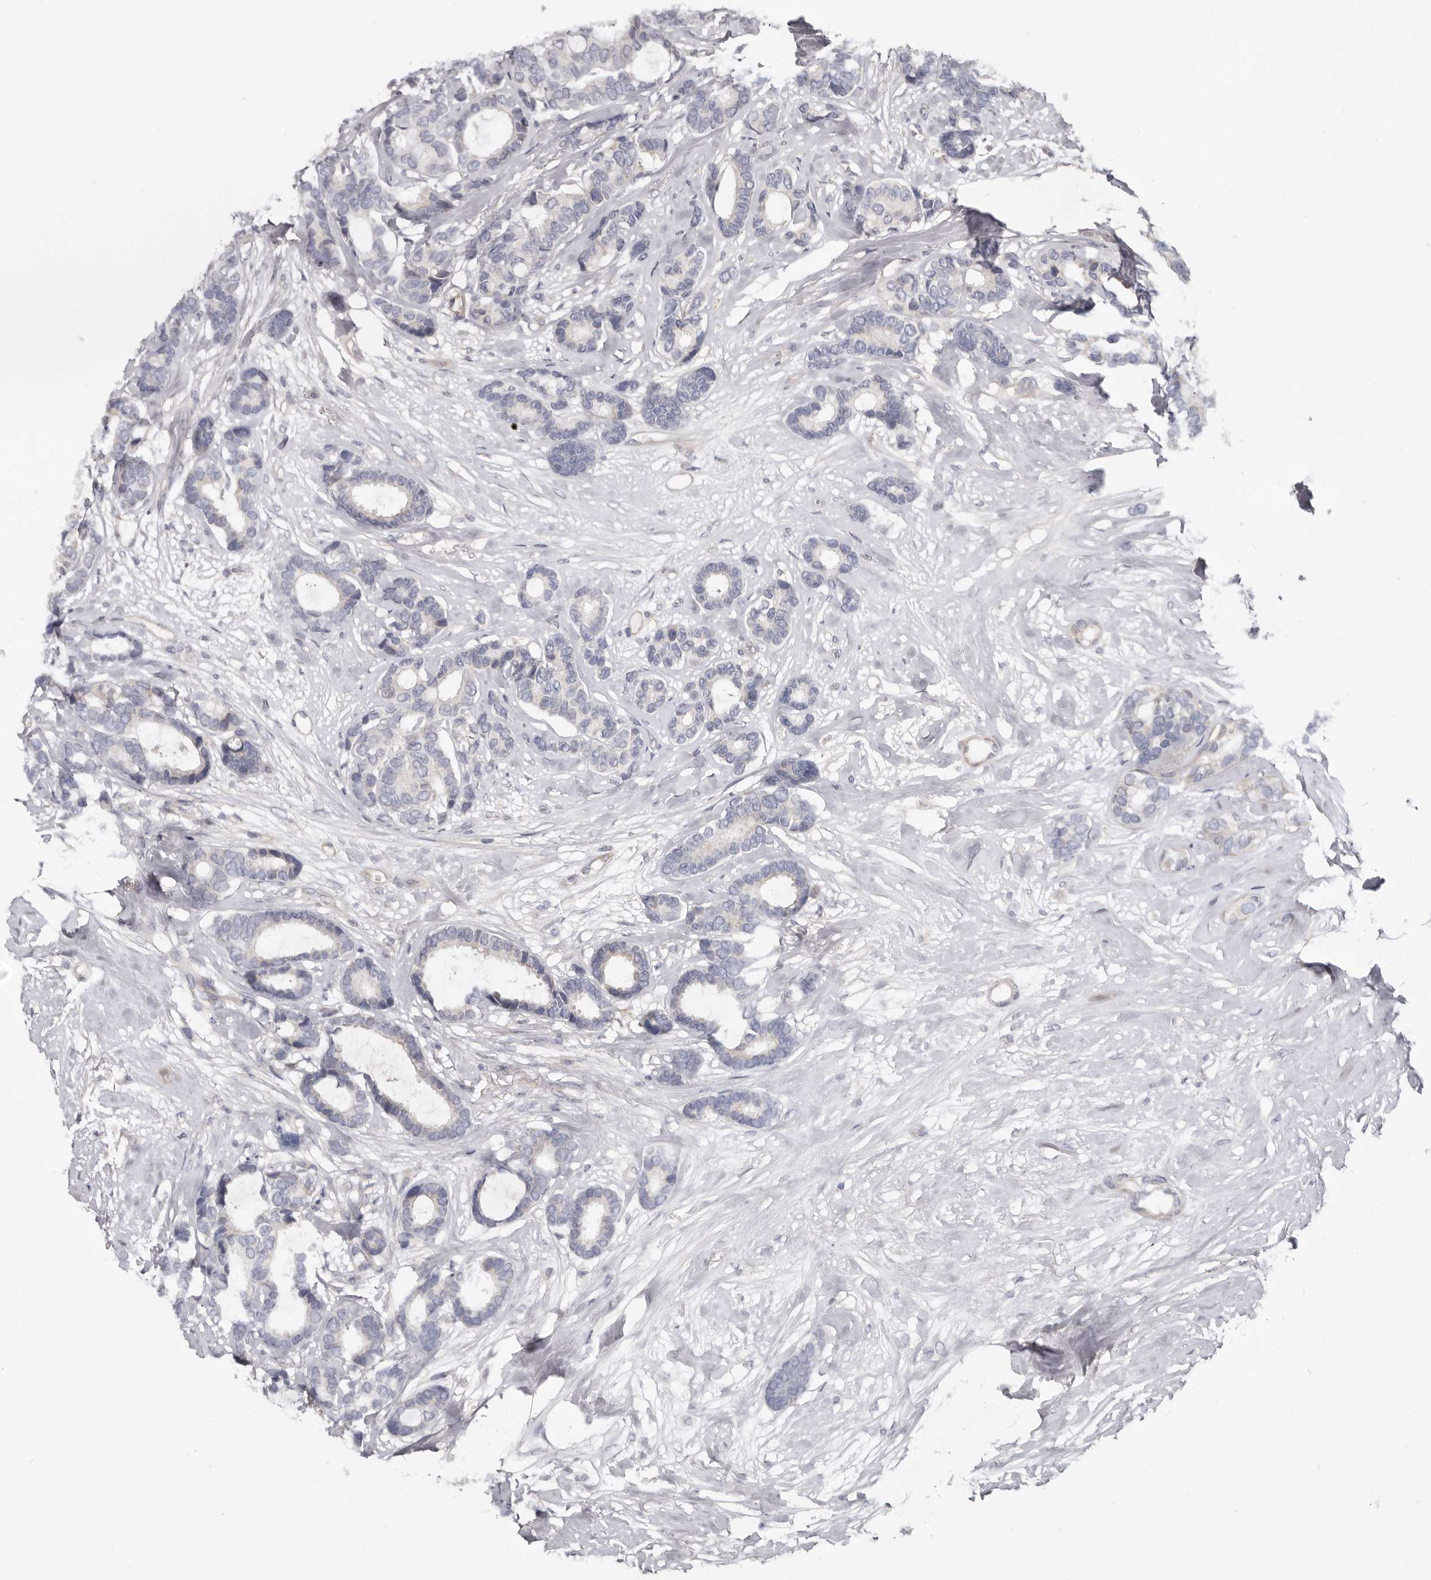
{"staining": {"intensity": "negative", "quantity": "none", "location": "none"}, "tissue": "breast cancer", "cell_type": "Tumor cells", "image_type": "cancer", "snomed": [{"axis": "morphology", "description": "Duct carcinoma"}, {"axis": "topography", "description": "Breast"}], "caption": "Tumor cells show no significant protein staining in breast cancer.", "gene": "SPTA1", "patient": {"sex": "female", "age": 87}}